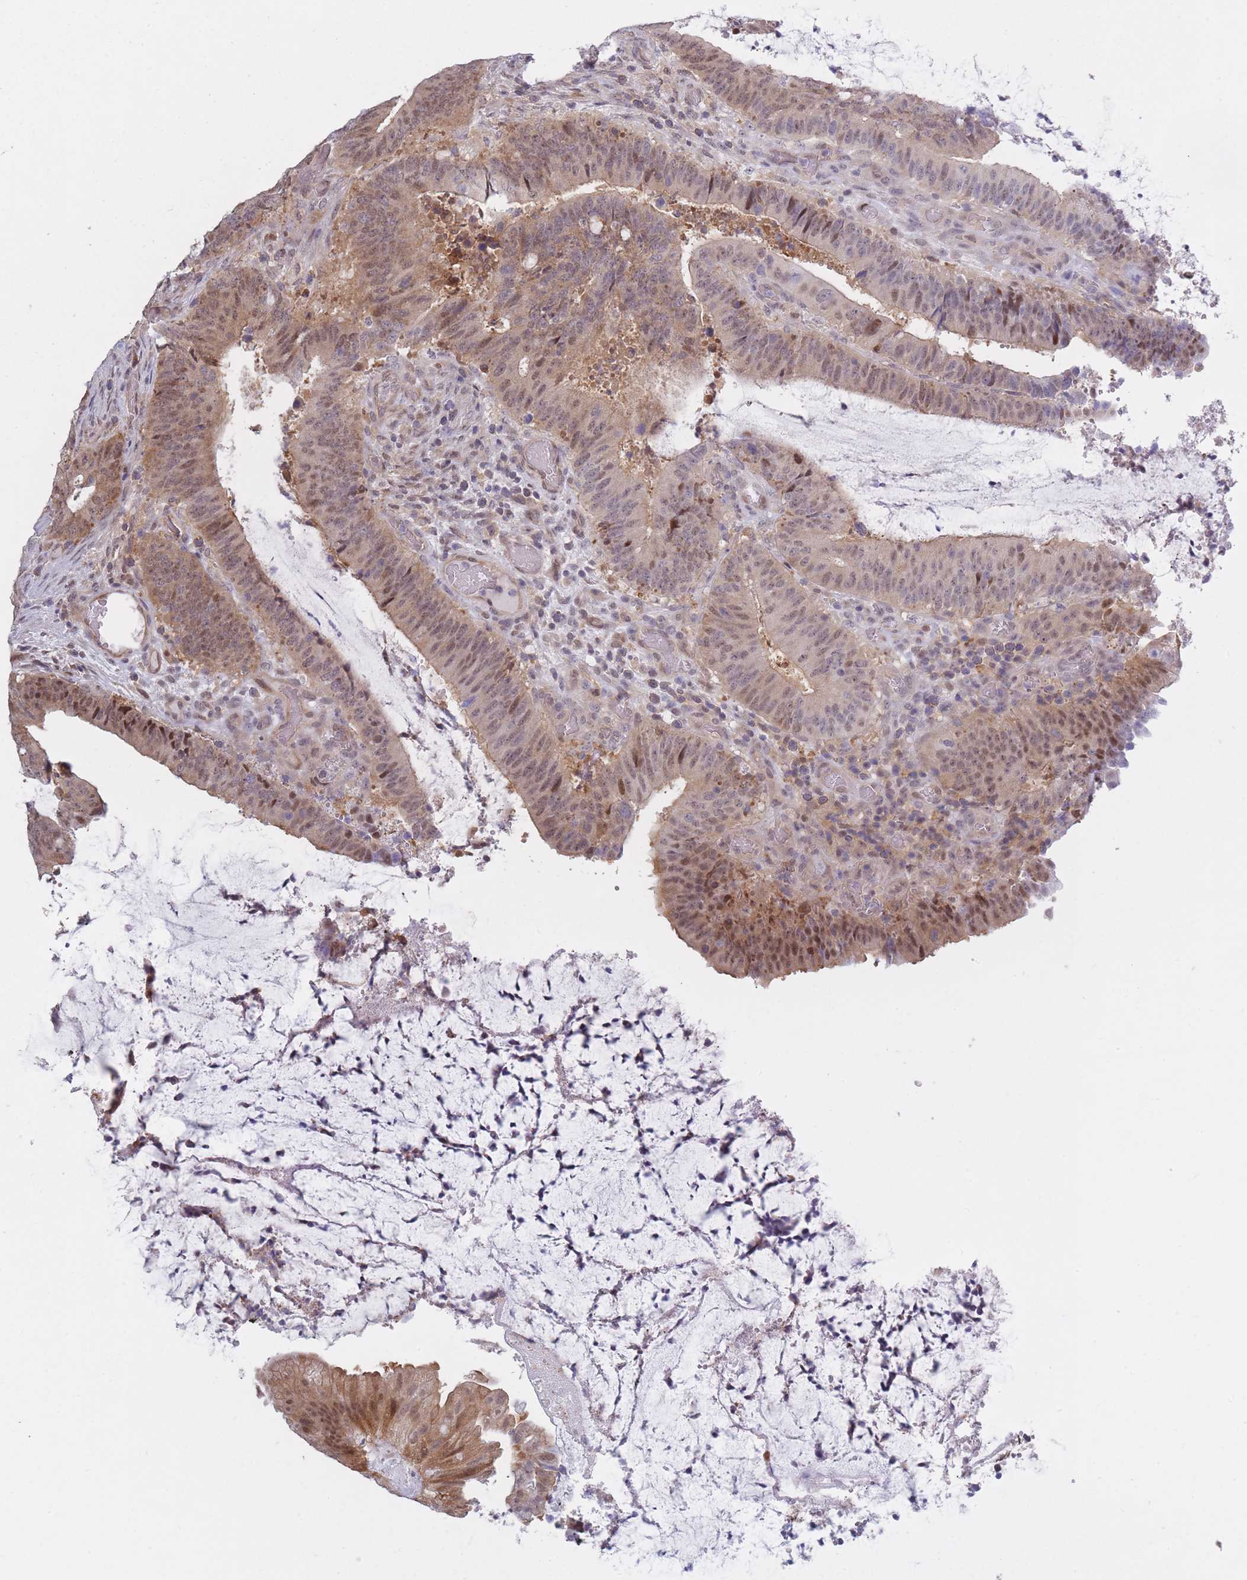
{"staining": {"intensity": "weak", "quantity": "25%-75%", "location": "cytoplasmic/membranous,nuclear"}, "tissue": "colorectal cancer", "cell_type": "Tumor cells", "image_type": "cancer", "snomed": [{"axis": "morphology", "description": "Adenocarcinoma, NOS"}, {"axis": "topography", "description": "Colon"}], "caption": "Colorectal cancer (adenocarcinoma) stained with a brown dye displays weak cytoplasmic/membranous and nuclear positive expression in about 25%-75% of tumor cells.", "gene": "NSFL1C", "patient": {"sex": "female", "age": 43}}